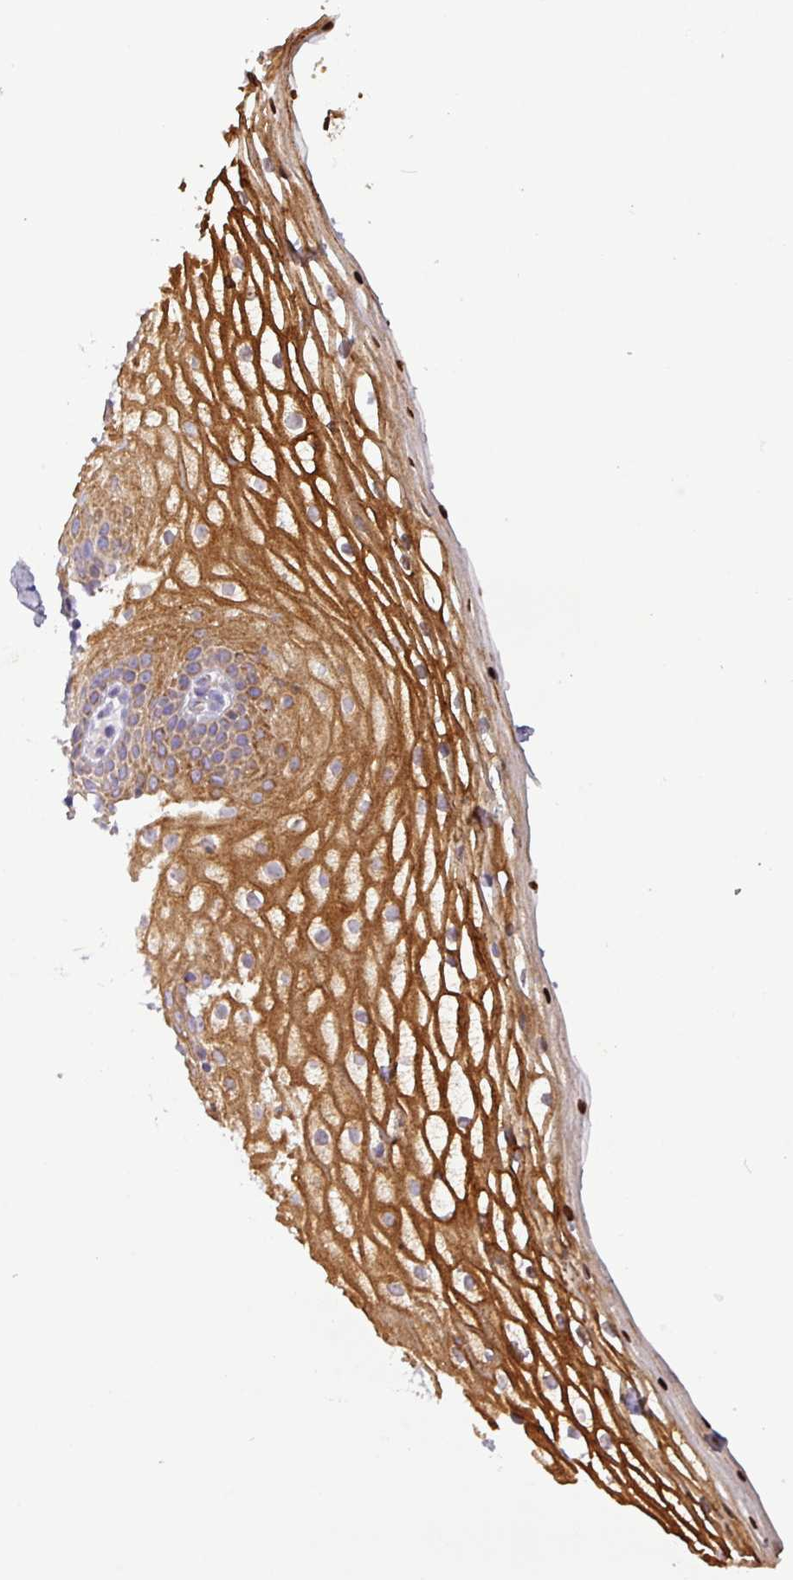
{"staining": {"intensity": "strong", "quantity": ">75%", "location": "cytoplasmic/membranous"}, "tissue": "vagina", "cell_type": "Squamous epithelial cells", "image_type": "normal", "snomed": [{"axis": "morphology", "description": "Normal tissue, NOS"}, {"axis": "topography", "description": "Vagina"}], "caption": "This is an image of IHC staining of unremarkable vagina, which shows strong staining in the cytoplasmic/membranous of squamous epithelial cells.", "gene": "PNMA6A", "patient": {"sex": "female", "age": 56}}